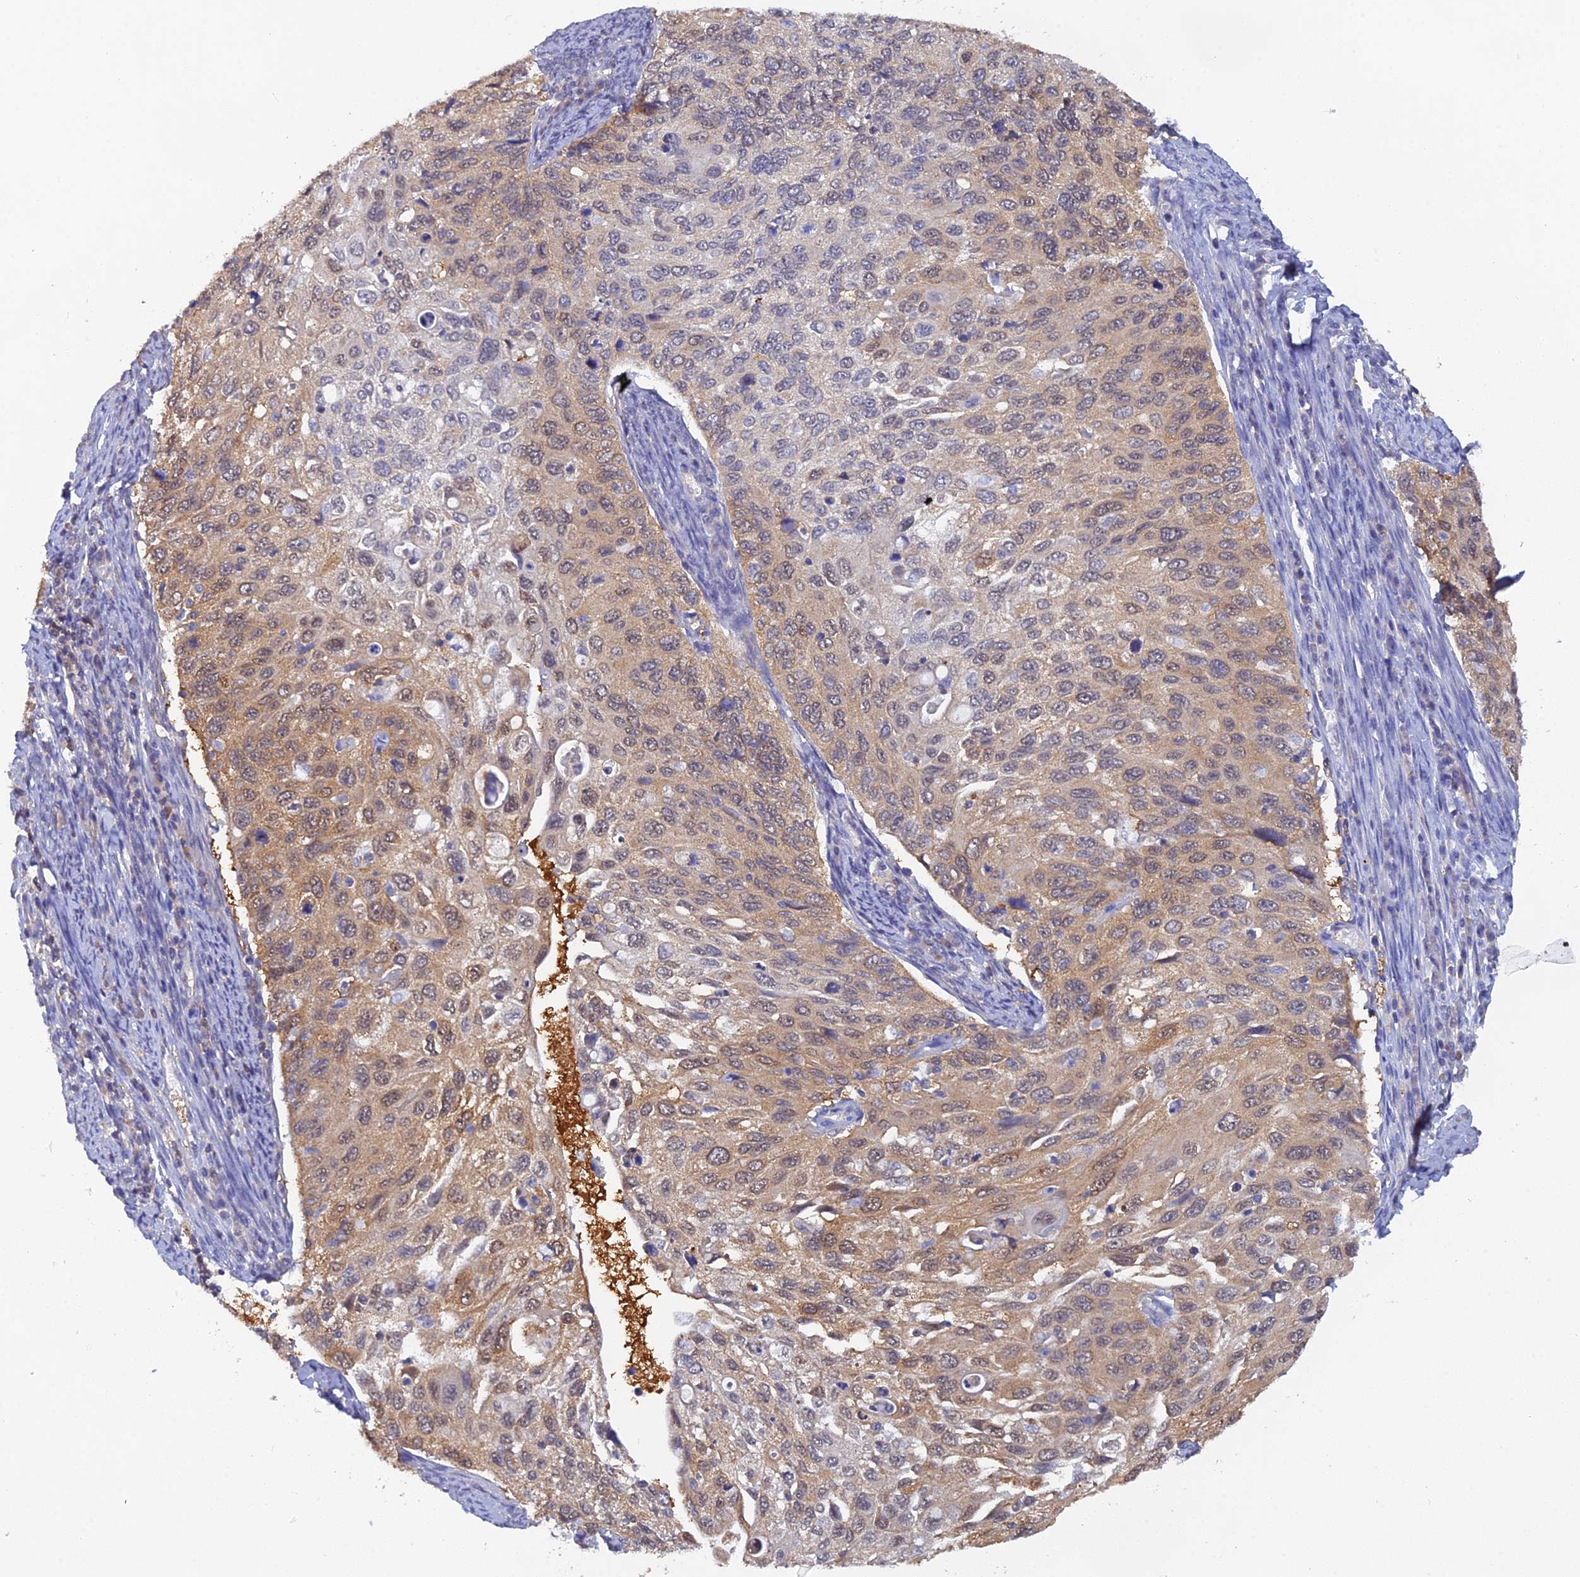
{"staining": {"intensity": "moderate", "quantity": "25%-75%", "location": "cytoplasmic/membranous,nuclear"}, "tissue": "cervical cancer", "cell_type": "Tumor cells", "image_type": "cancer", "snomed": [{"axis": "morphology", "description": "Squamous cell carcinoma, NOS"}, {"axis": "topography", "description": "Cervix"}], "caption": "Cervical squamous cell carcinoma stained with DAB immunohistochemistry shows medium levels of moderate cytoplasmic/membranous and nuclear expression in about 25%-75% of tumor cells. (brown staining indicates protein expression, while blue staining denotes nuclei).", "gene": "HINT1", "patient": {"sex": "female", "age": 70}}